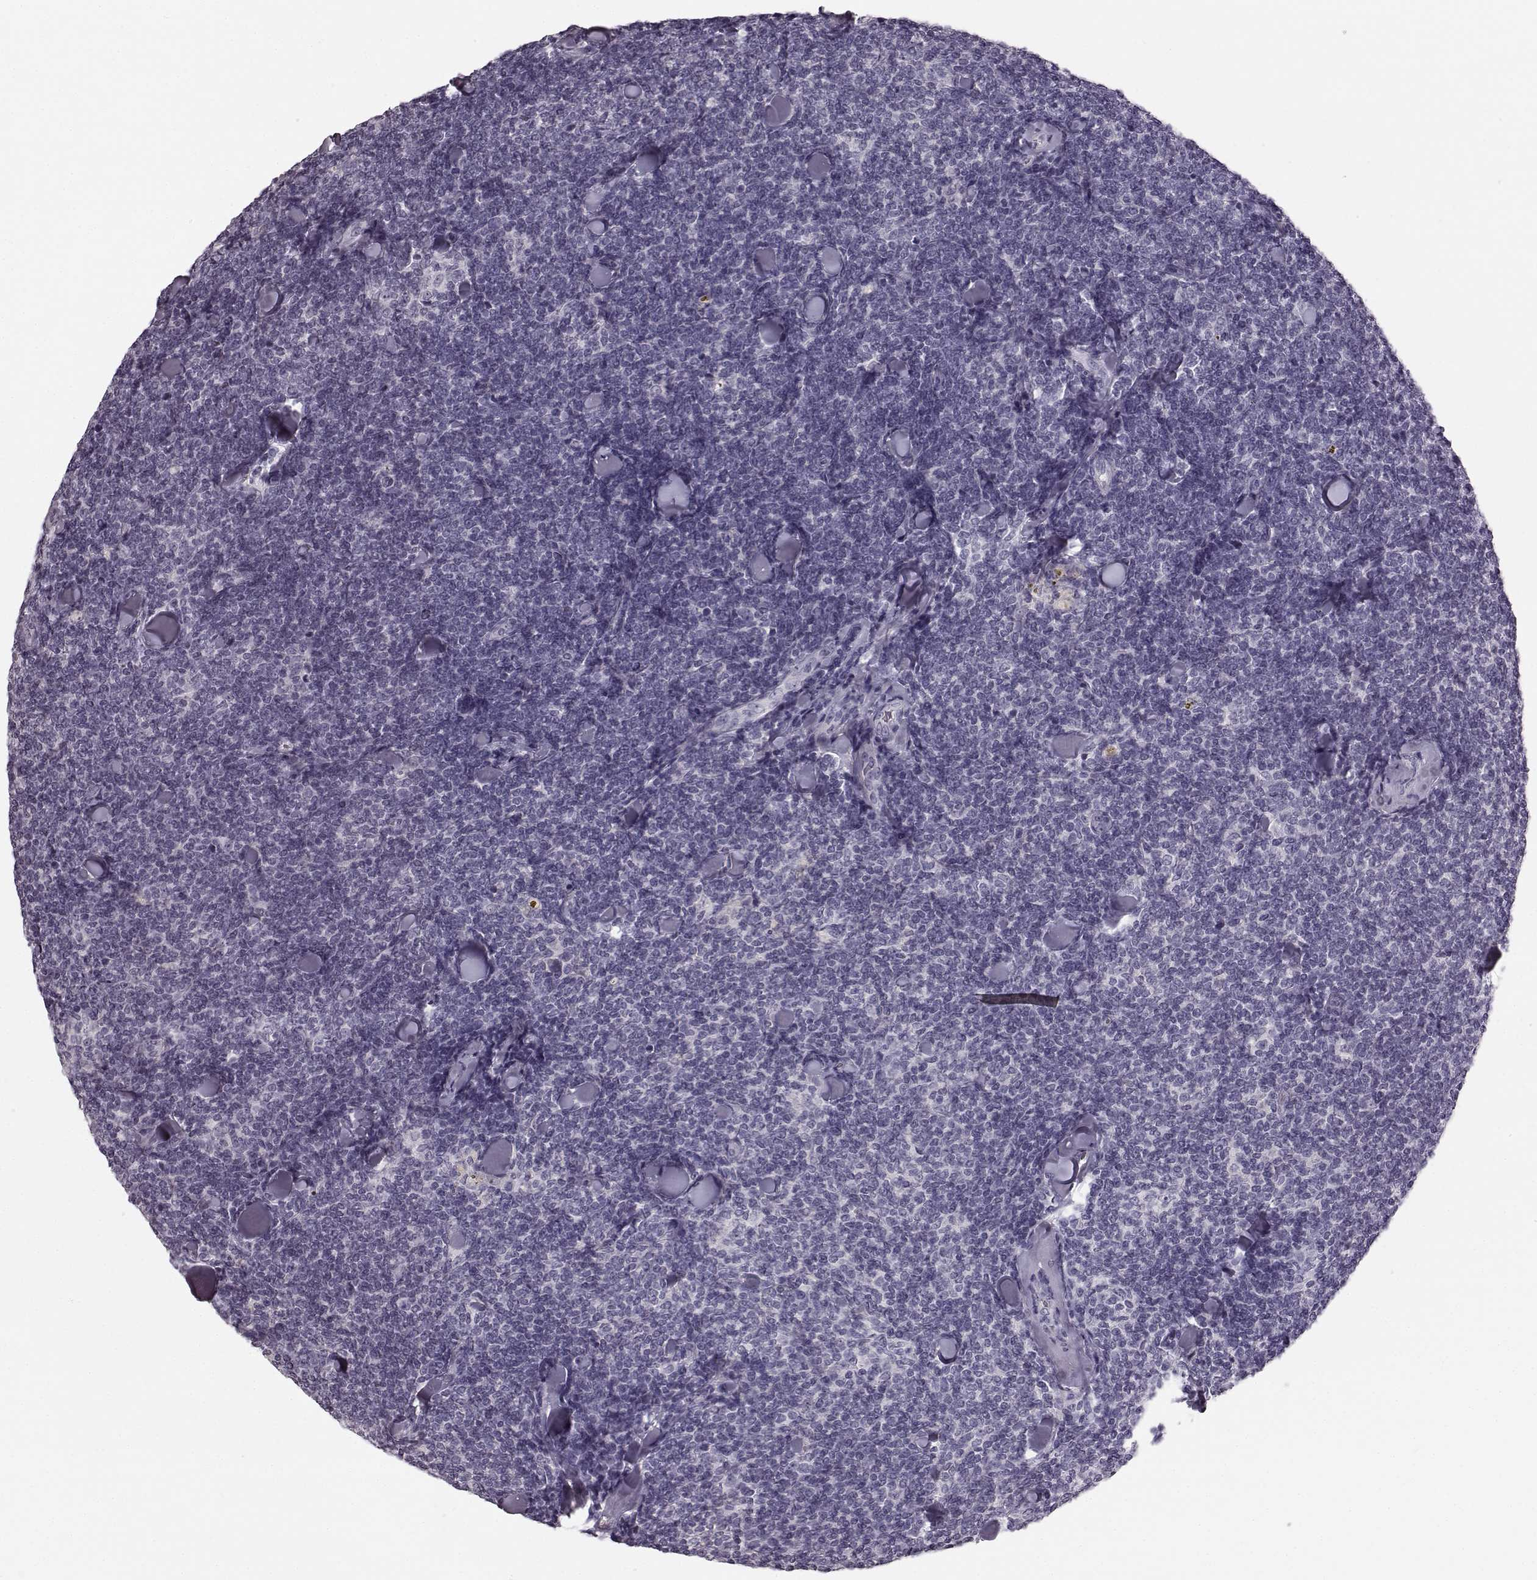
{"staining": {"intensity": "negative", "quantity": "none", "location": "none"}, "tissue": "lymphoma", "cell_type": "Tumor cells", "image_type": "cancer", "snomed": [{"axis": "morphology", "description": "Malignant lymphoma, non-Hodgkin's type, Low grade"}, {"axis": "topography", "description": "Lymph node"}], "caption": "This is an IHC image of low-grade malignant lymphoma, non-Hodgkin's type. There is no expression in tumor cells.", "gene": "ZNF433", "patient": {"sex": "female", "age": 56}}